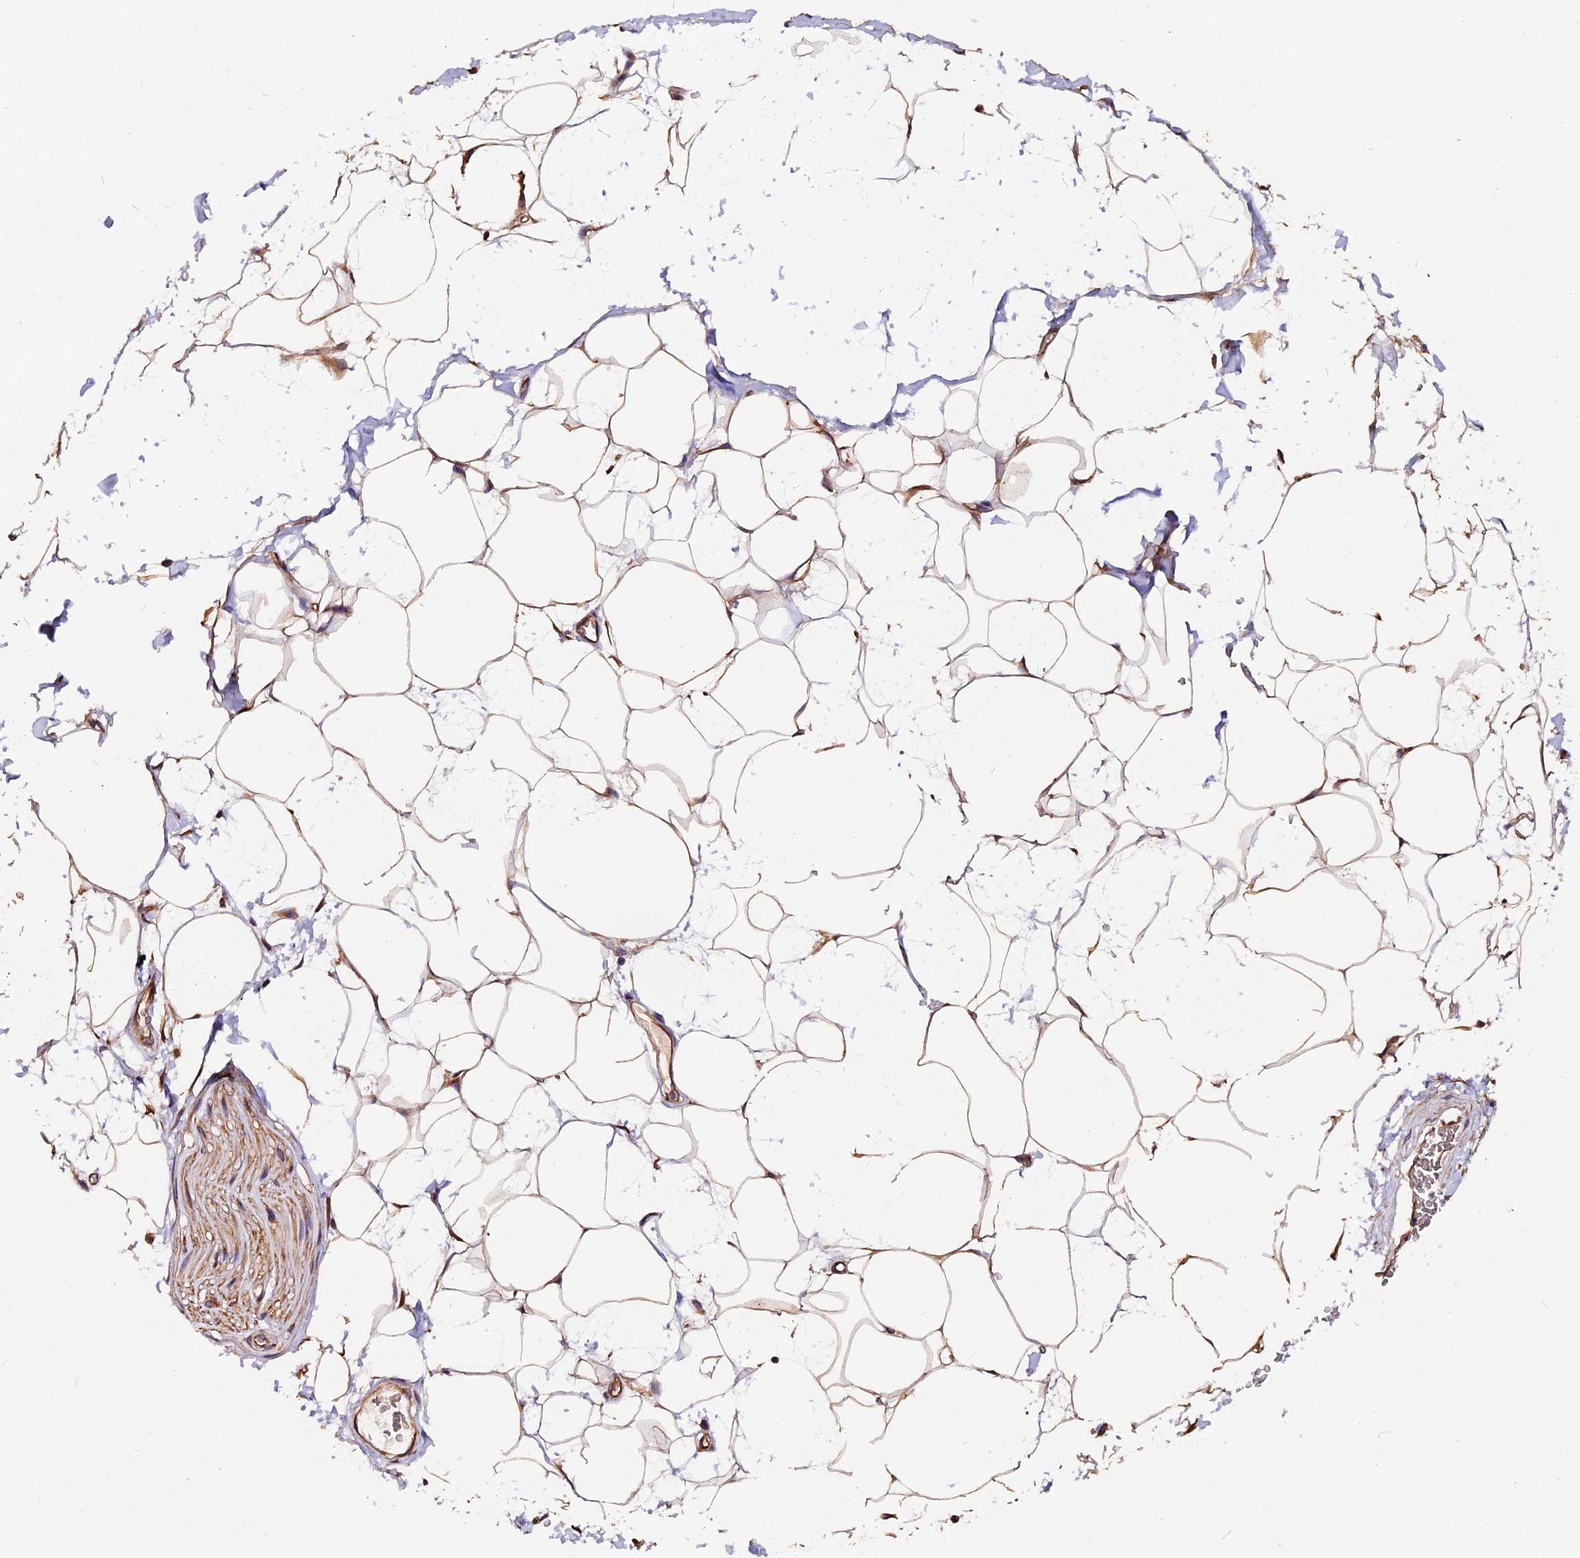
{"staining": {"intensity": "moderate", "quantity": "25%-75%", "location": "cytoplasmic/membranous"}, "tissue": "adipose tissue", "cell_type": "Adipocytes", "image_type": "normal", "snomed": [{"axis": "morphology", "description": "Normal tissue, NOS"}, {"axis": "morphology", "description": "Adenocarcinoma, NOS"}, {"axis": "topography", "description": "Rectum"}, {"axis": "topography", "description": "Vagina"}, {"axis": "topography", "description": "Peripheral nerve tissue"}], "caption": "Immunohistochemistry micrograph of benign adipose tissue: human adipose tissue stained using immunohistochemistry exhibits medium levels of moderate protein expression localized specifically in the cytoplasmic/membranous of adipocytes, appearing as a cytoplasmic/membranous brown color.", "gene": "CLN5", "patient": {"sex": "female", "age": 71}}